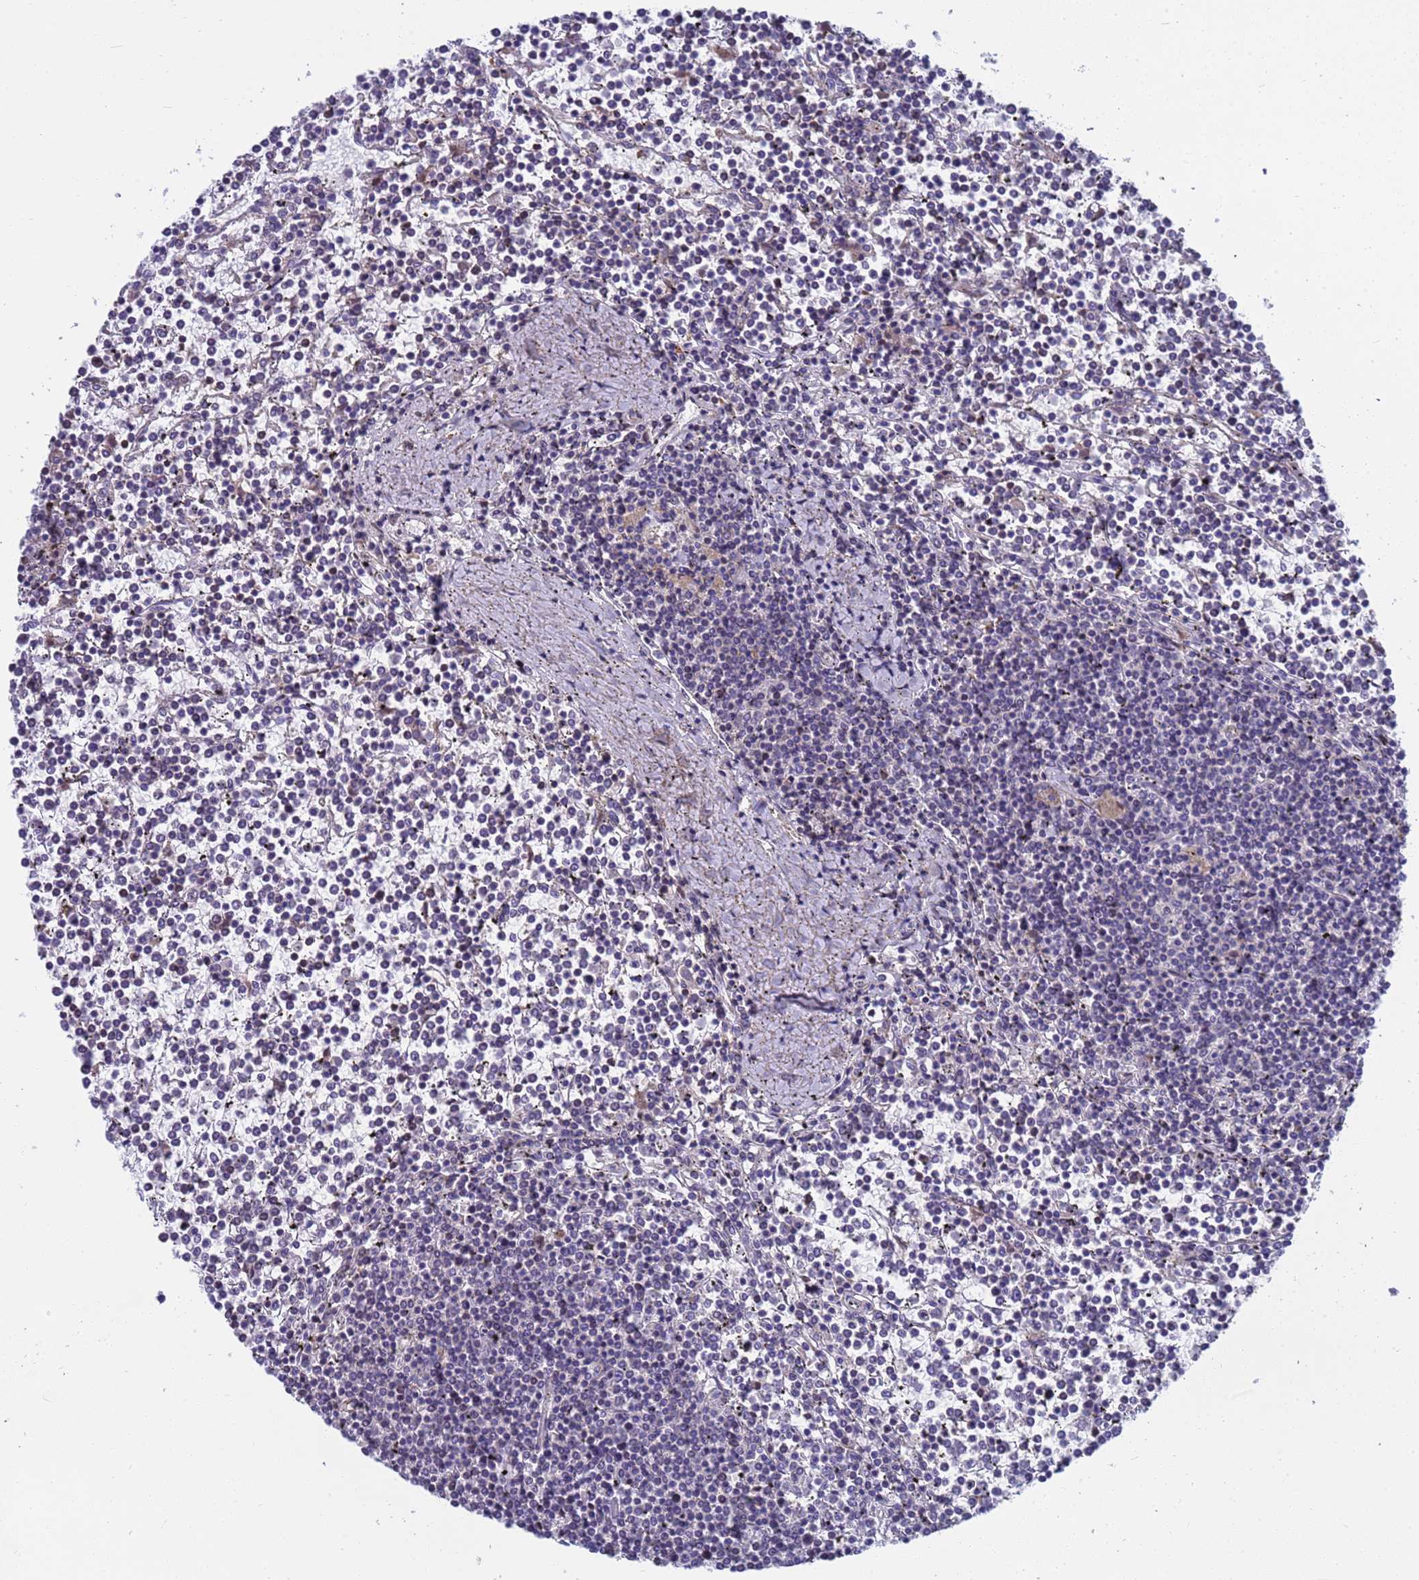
{"staining": {"intensity": "negative", "quantity": "none", "location": "none"}, "tissue": "lymphoma", "cell_type": "Tumor cells", "image_type": "cancer", "snomed": [{"axis": "morphology", "description": "Malignant lymphoma, non-Hodgkin's type, Low grade"}, {"axis": "topography", "description": "Spleen"}], "caption": "This is an immunohistochemistry image of human lymphoma. There is no positivity in tumor cells.", "gene": "ENOSF1", "patient": {"sex": "female", "age": 19}}